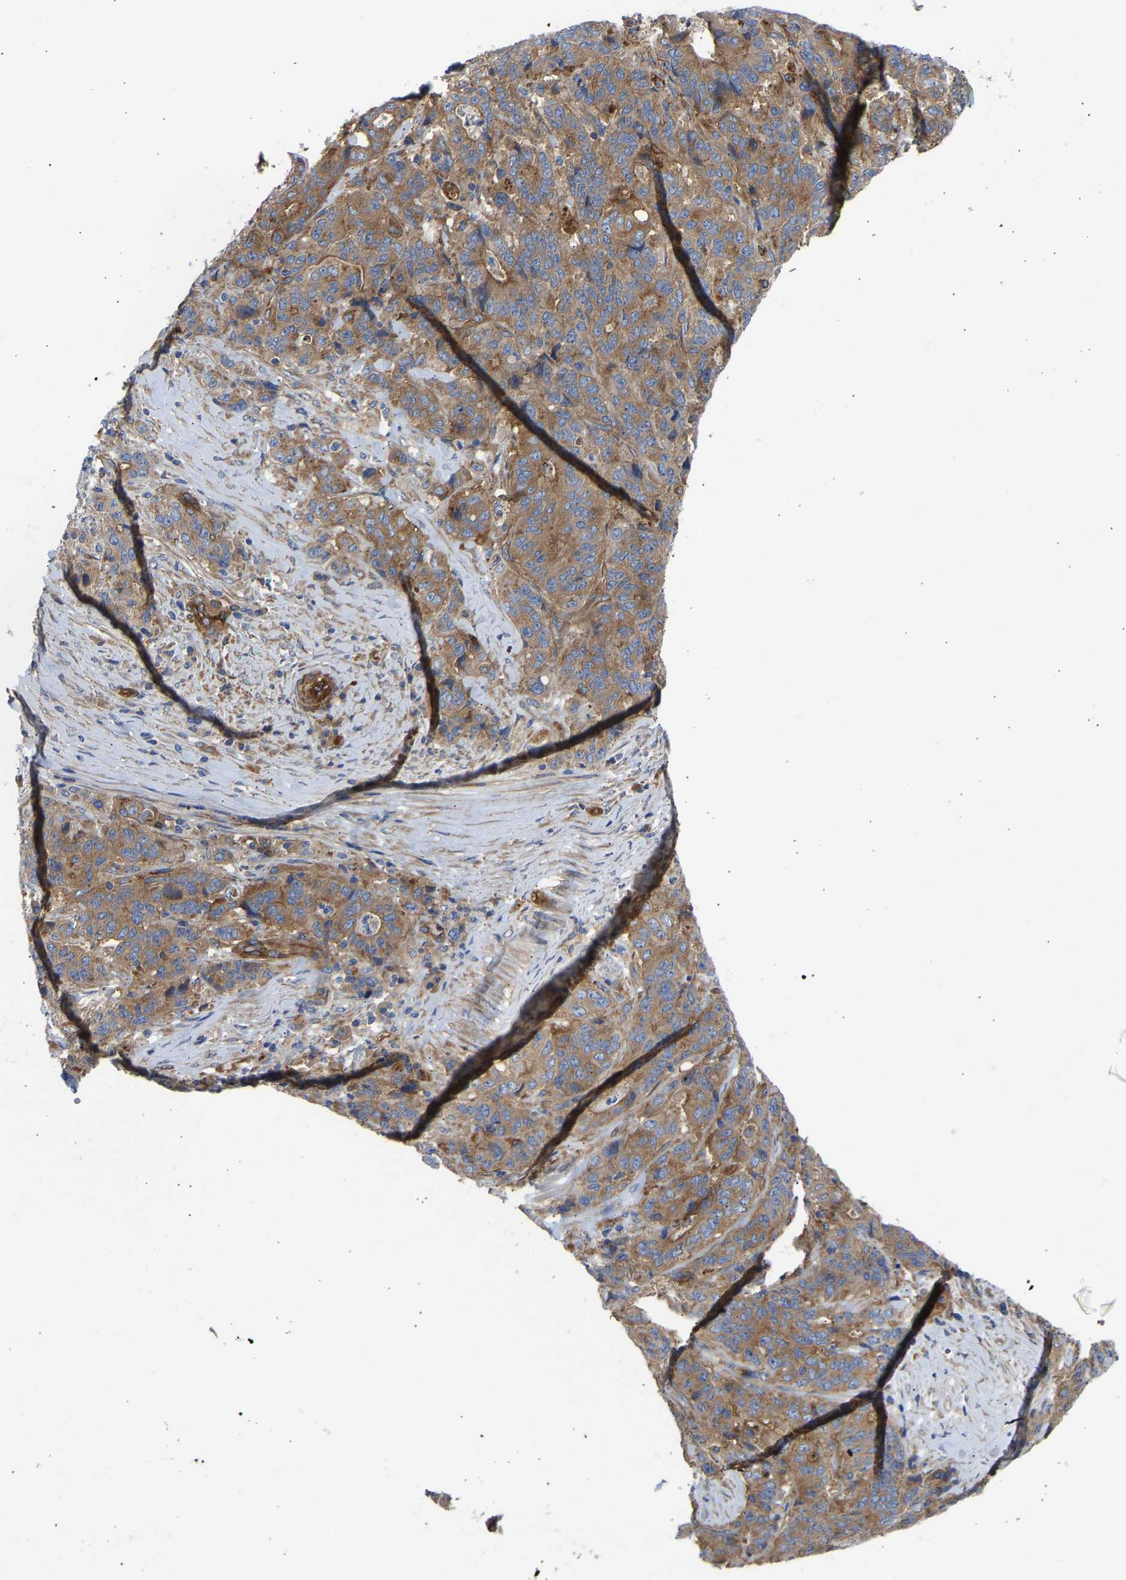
{"staining": {"intensity": "moderate", "quantity": ">75%", "location": "cytoplasmic/membranous"}, "tissue": "stomach cancer", "cell_type": "Tumor cells", "image_type": "cancer", "snomed": [{"axis": "morphology", "description": "Adenocarcinoma, NOS"}, {"axis": "topography", "description": "Stomach"}], "caption": "DAB immunohistochemical staining of human stomach cancer (adenocarcinoma) displays moderate cytoplasmic/membranous protein positivity in about >75% of tumor cells.", "gene": "MYO1C", "patient": {"sex": "female", "age": 73}}